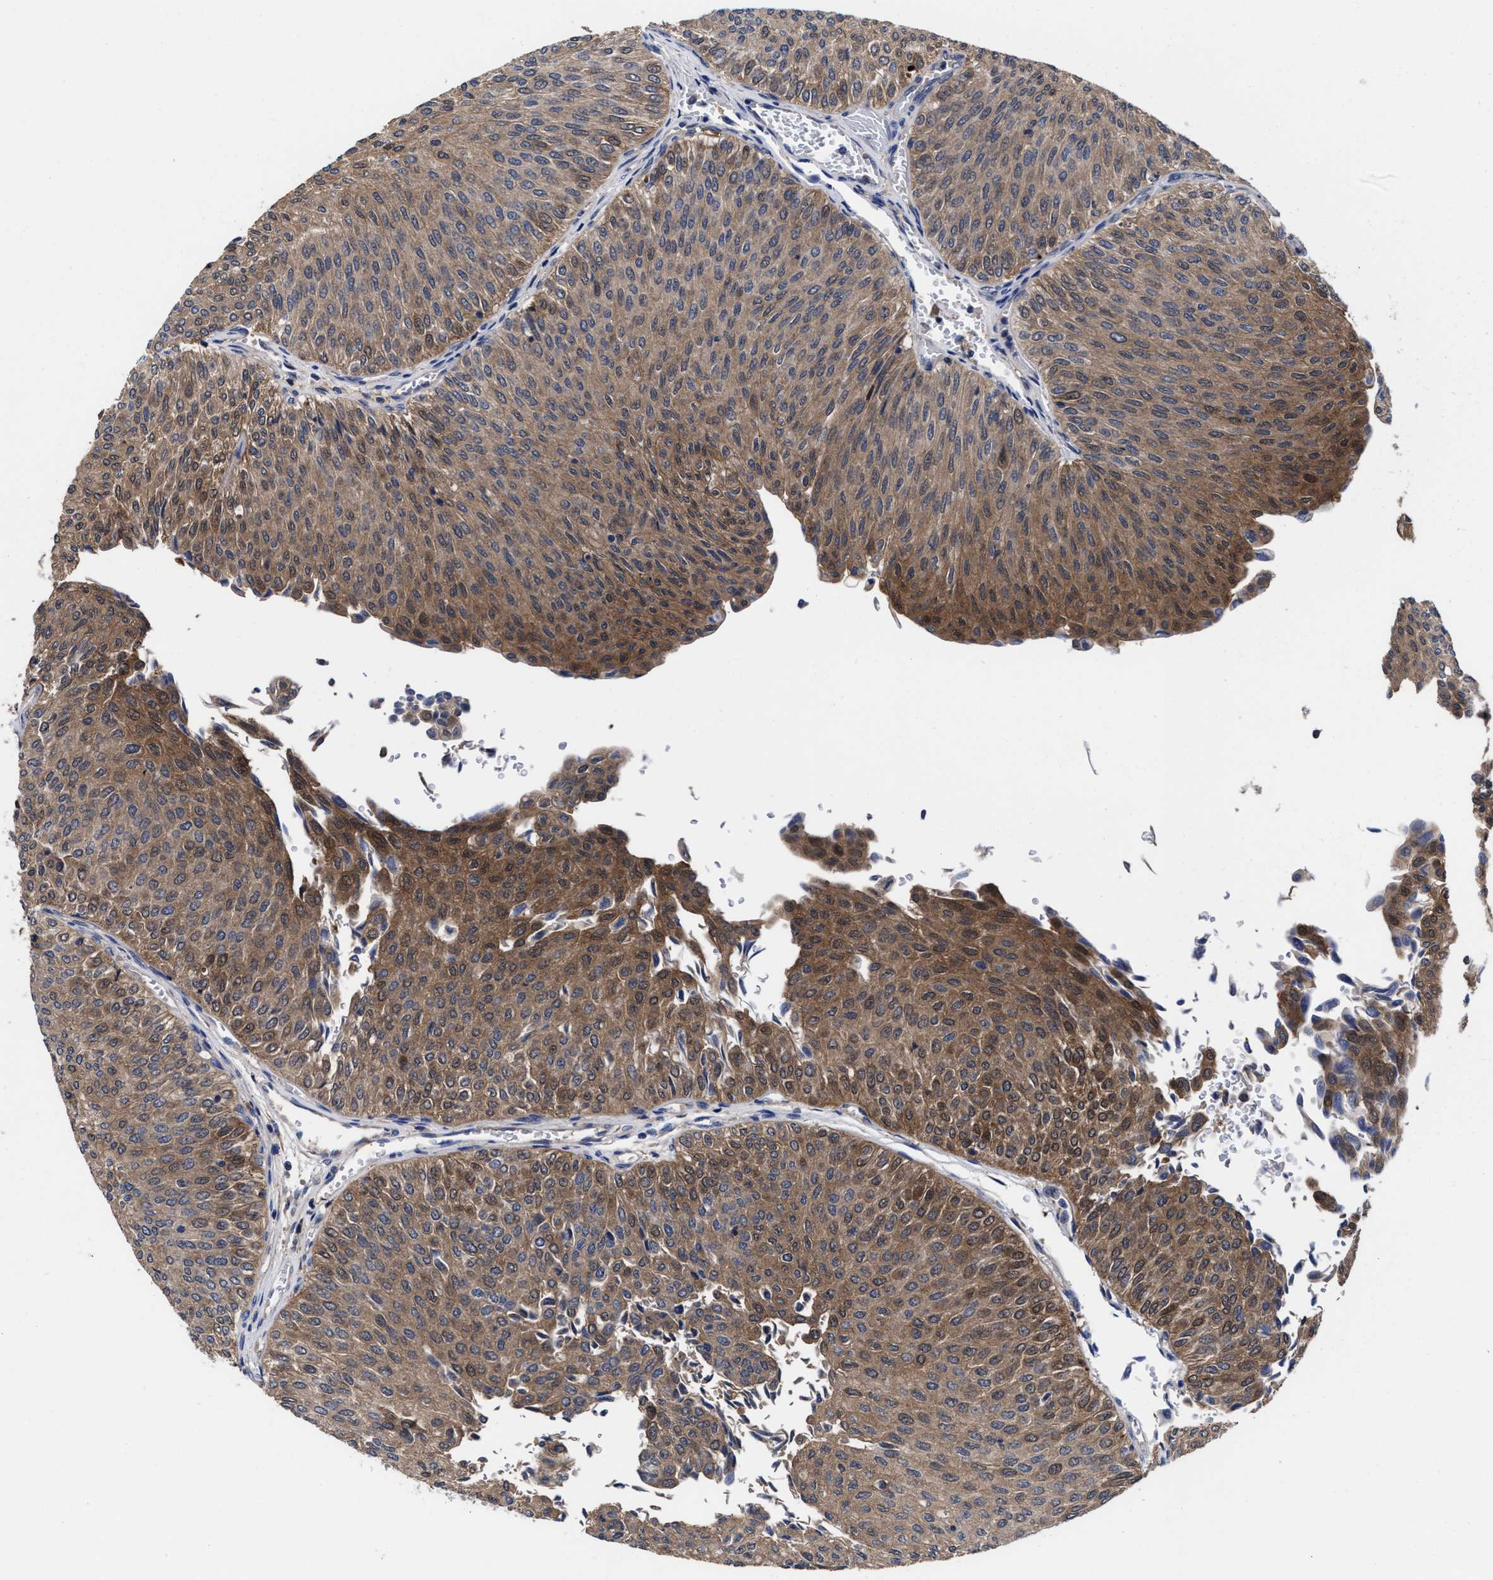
{"staining": {"intensity": "strong", "quantity": ">75%", "location": "cytoplasmic/membranous"}, "tissue": "urothelial cancer", "cell_type": "Tumor cells", "image_type": "cancer", "snomed": [{"axis": "morphology", "description": "Urothelial carcinoma, Low grade"}, {"axis": "topography", "description": "Urinary bladder"}], "caption": "Immunohistochemical staining of urothelial carcinoma (low-grade) reveals strong cytoplasmic/membranous protein expression in about >75% of tumor cells.", "gene": "TXNDC17", "patient": {"sex": "male", "age": 78}}